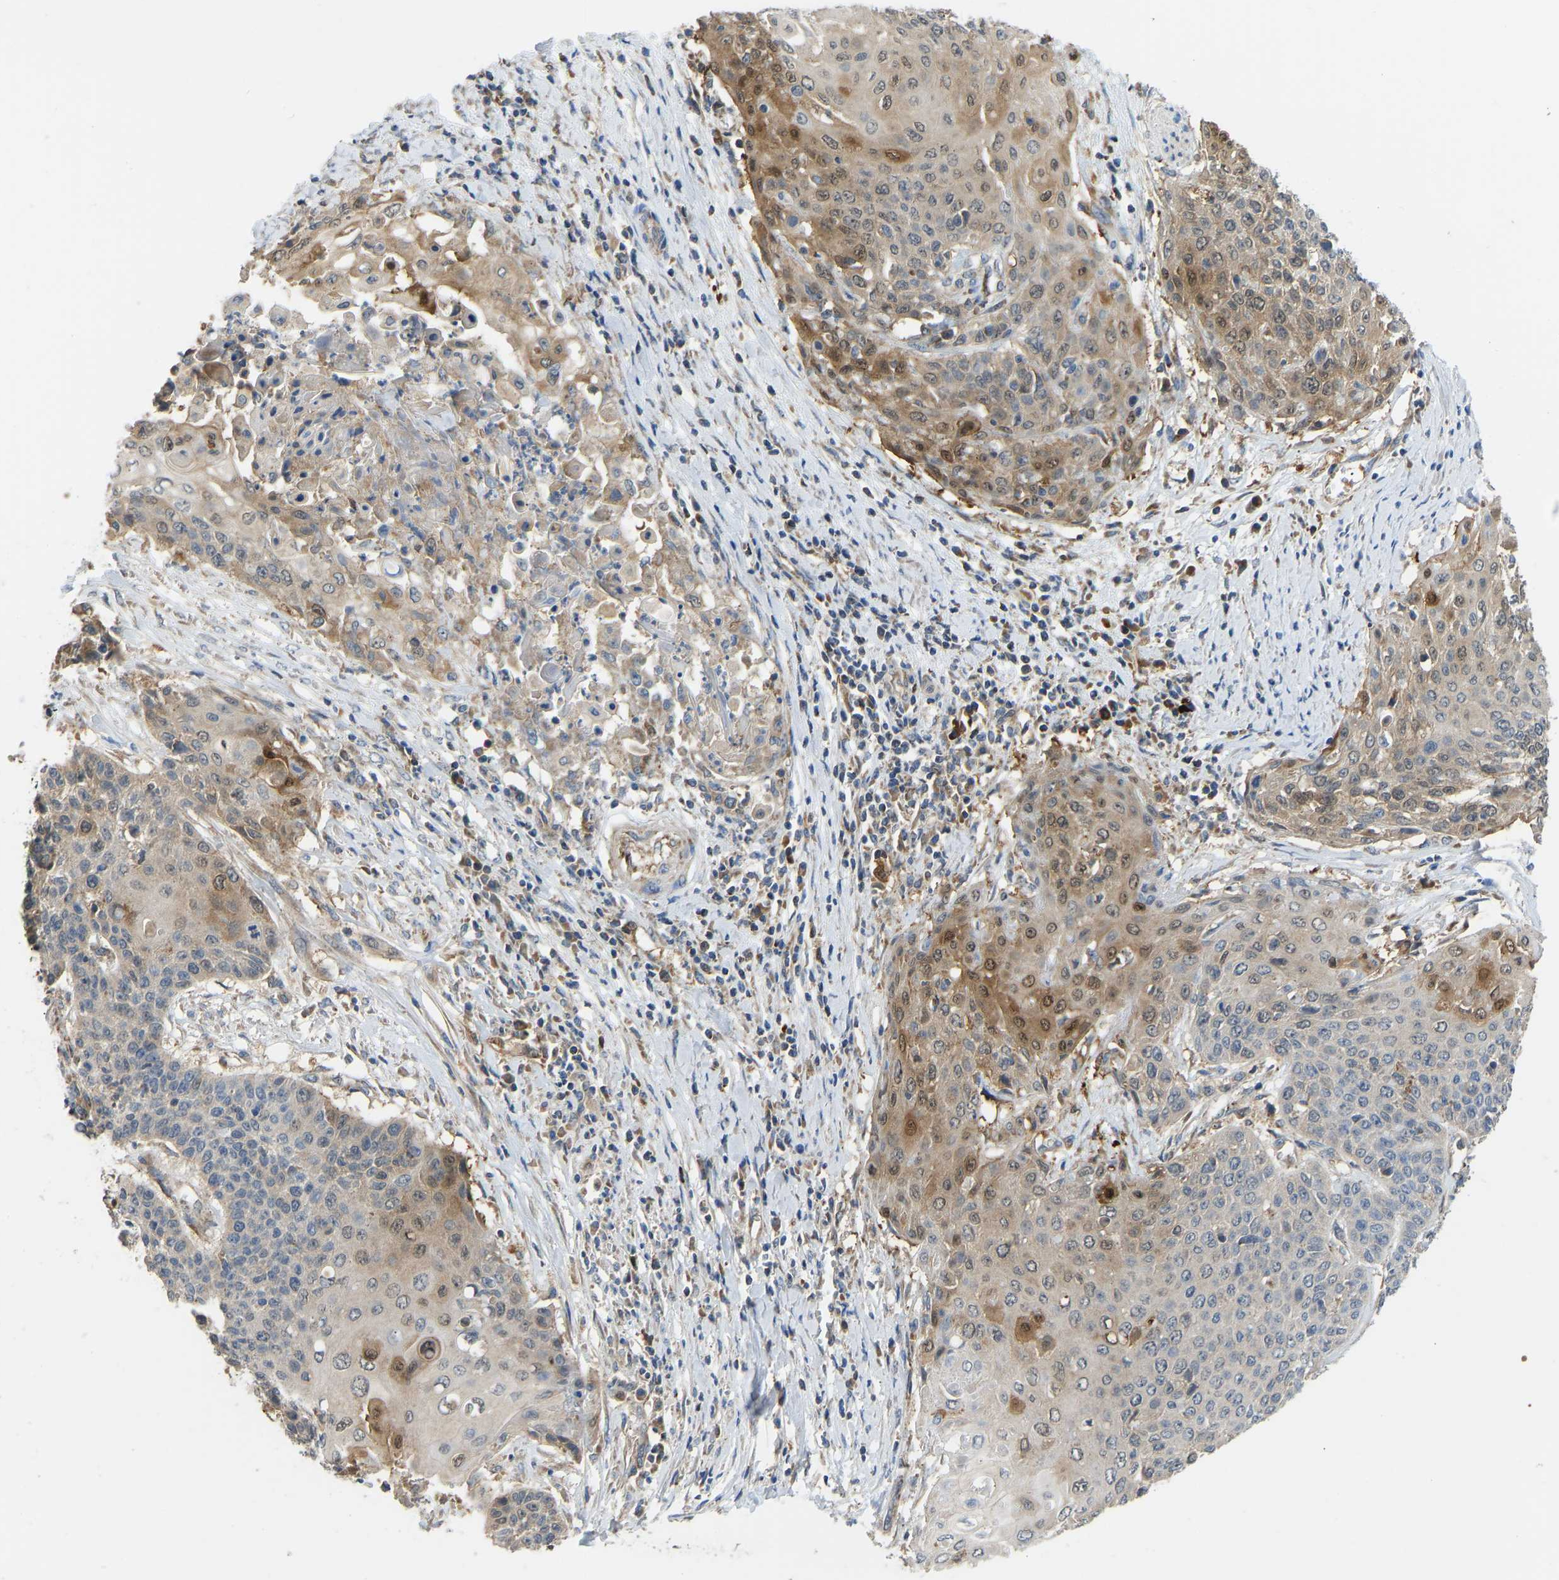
{"staining": {"intensity": "moderate", "quantity": "25%-75%", "location": "cytoplasmic/membranous"}, "tissue": "cervical cancer", "cell_type": "Tumor cells", "image_type": "cancer", "snomed": [{"axis": "morphology", "description": "Squamous cell carcinoma, NOS"}, {"axis": "topography", "description": "Cervix"}], "caption": "Brown immunohistochemical staining in human cervical squamous cell carcinoma shows moderate cytoplasmic/membranous positivity in about 25%-75% of tumor cells. (DAB (3,3'-diaminobenzidine) IHC, brown staining for protein, blue staining for nuclei).", "gene": "RBP1", "patient": {"sex": "female", "age": 39}}